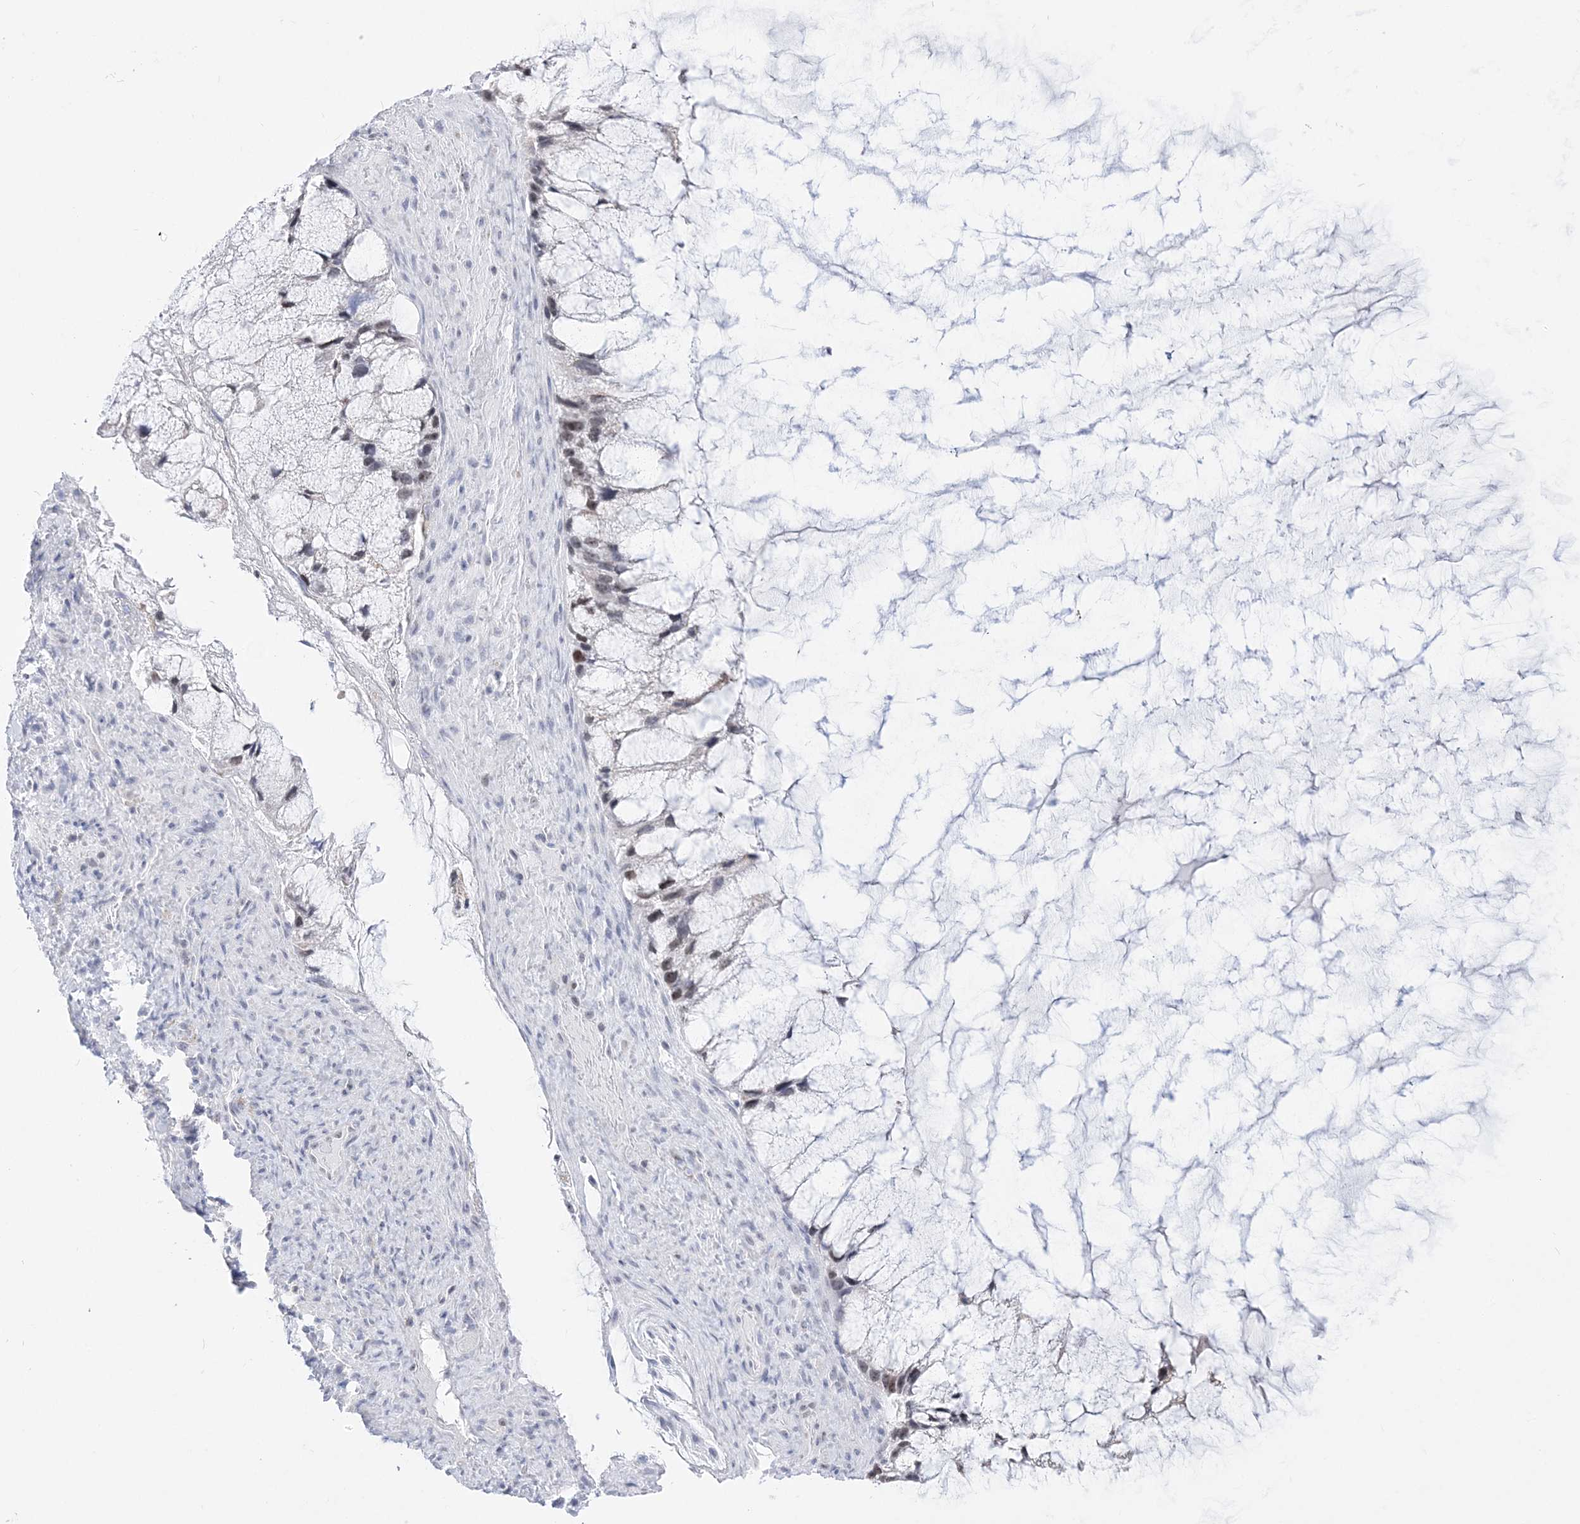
{"staining": {"intensity": "weak", "quantity": "25%-75%", "location": "nuclear"}, "tissue": "ovarian cancer", "cell_type": "Tumor cells", "image_type": "cancer", "snomed": [{"axis": "morphology", "description": "Cystadenocarcinoma, mucinous, NOS"}, {"axis": "topography", "description": "Ovary"}], "caption": "Ovarian mucinous cystadenocarcinoma stained with a brown dye demonstrates weak nuclear positive positivity in approximately 25%-75% of tumor cells.", "gene": "DDX21", "patient": {"sex": "female", "age": 37}}